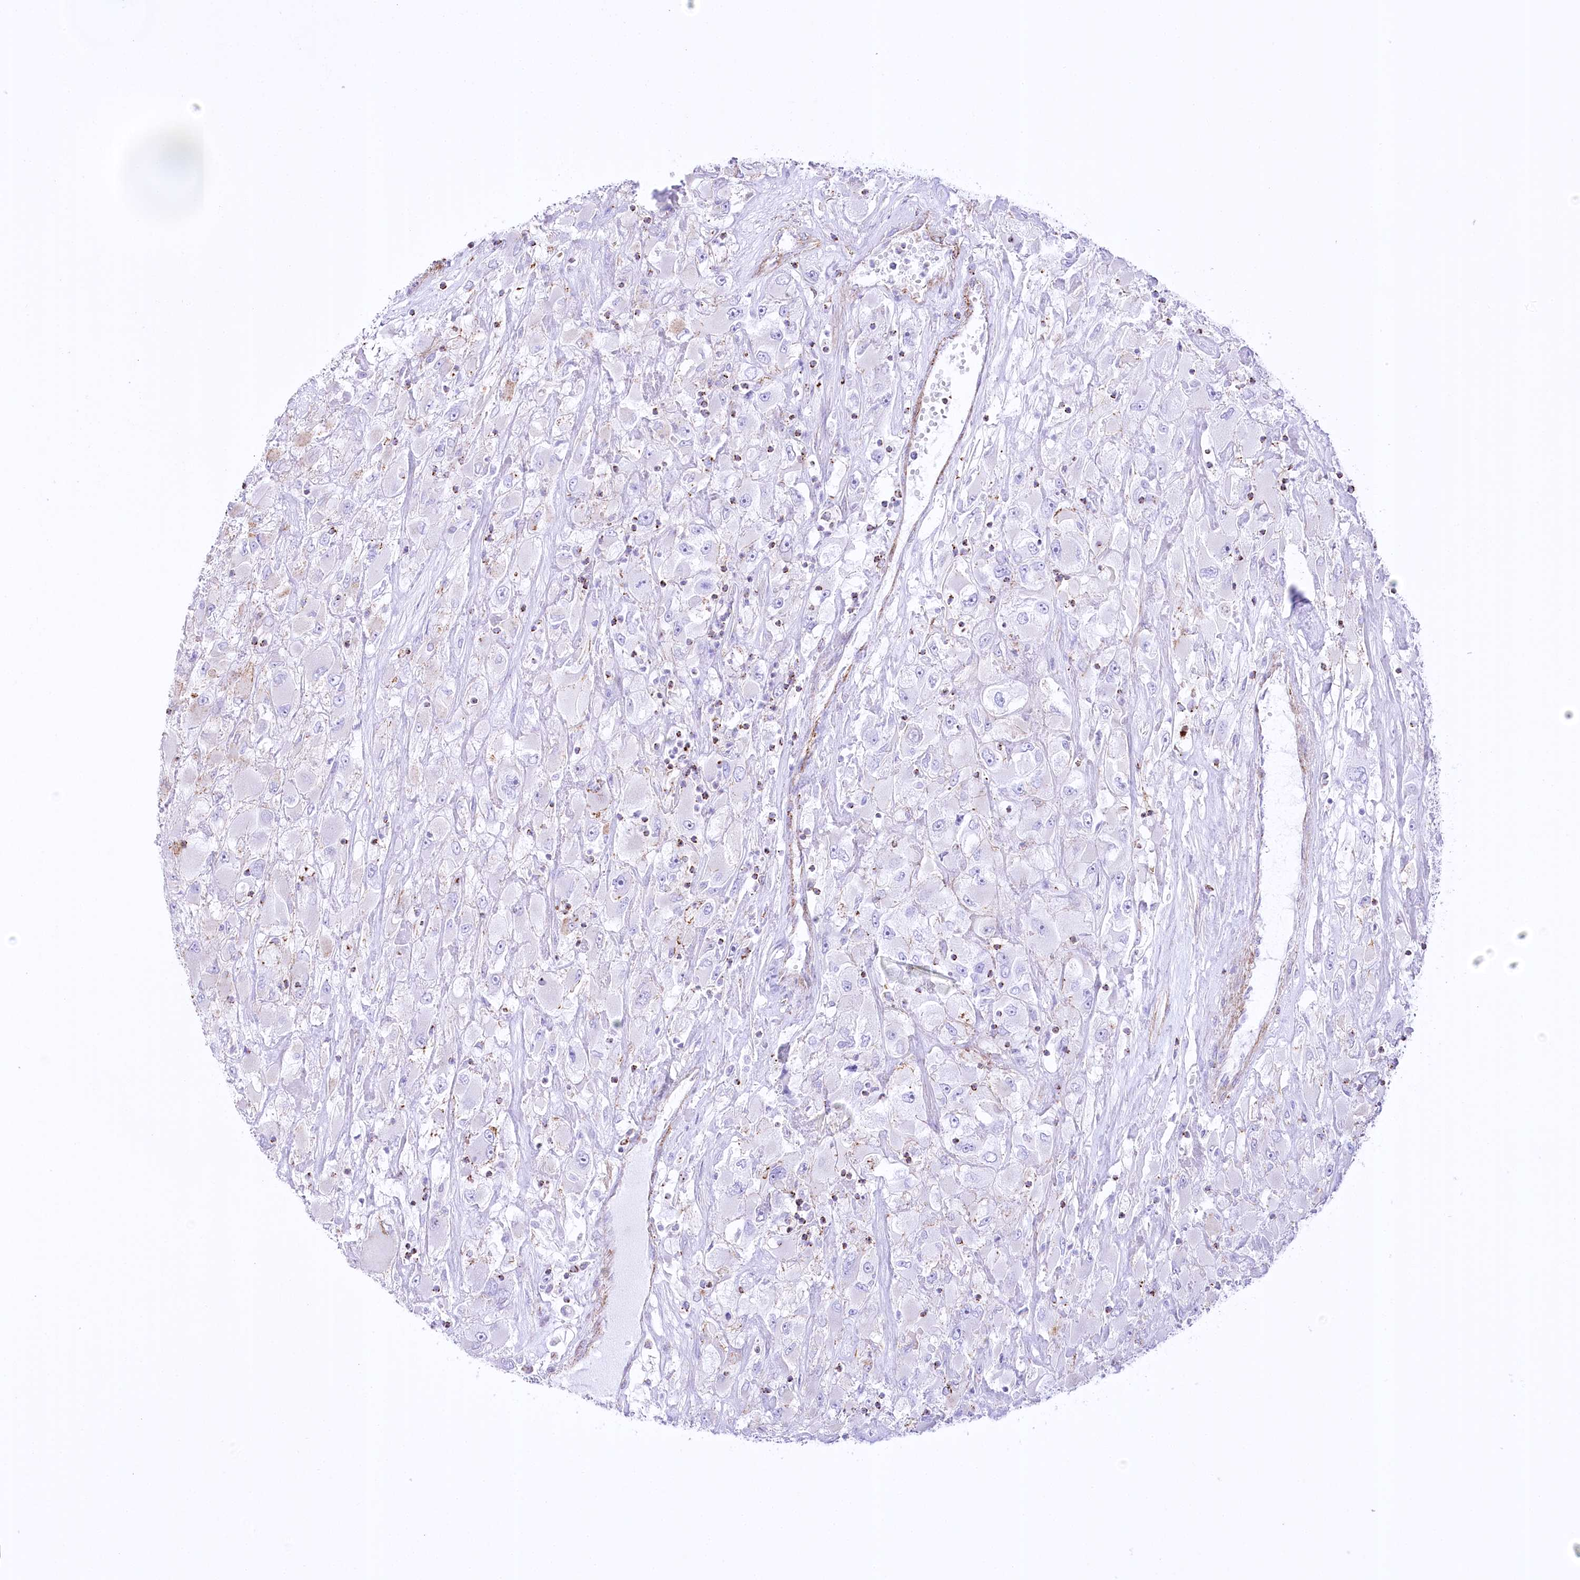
{"staining": {"intensity": "negative", "quantity": "none", "location": "none"}, "tissue": "renal cancer", "cell_type": "Tumor cells", "image_type": "cancer", "snomed": [{"axis": "morphology", "description": "Adenocarcinoma, NOS"}, {"axis": "topography", "description": "Kidney"}], "caption": "Renal cancer was stained to show a protein in brown. There is no significant staining in tumor cells.", "gene": "FAM216A", "patient": {"sex": "female", "age": 52}}